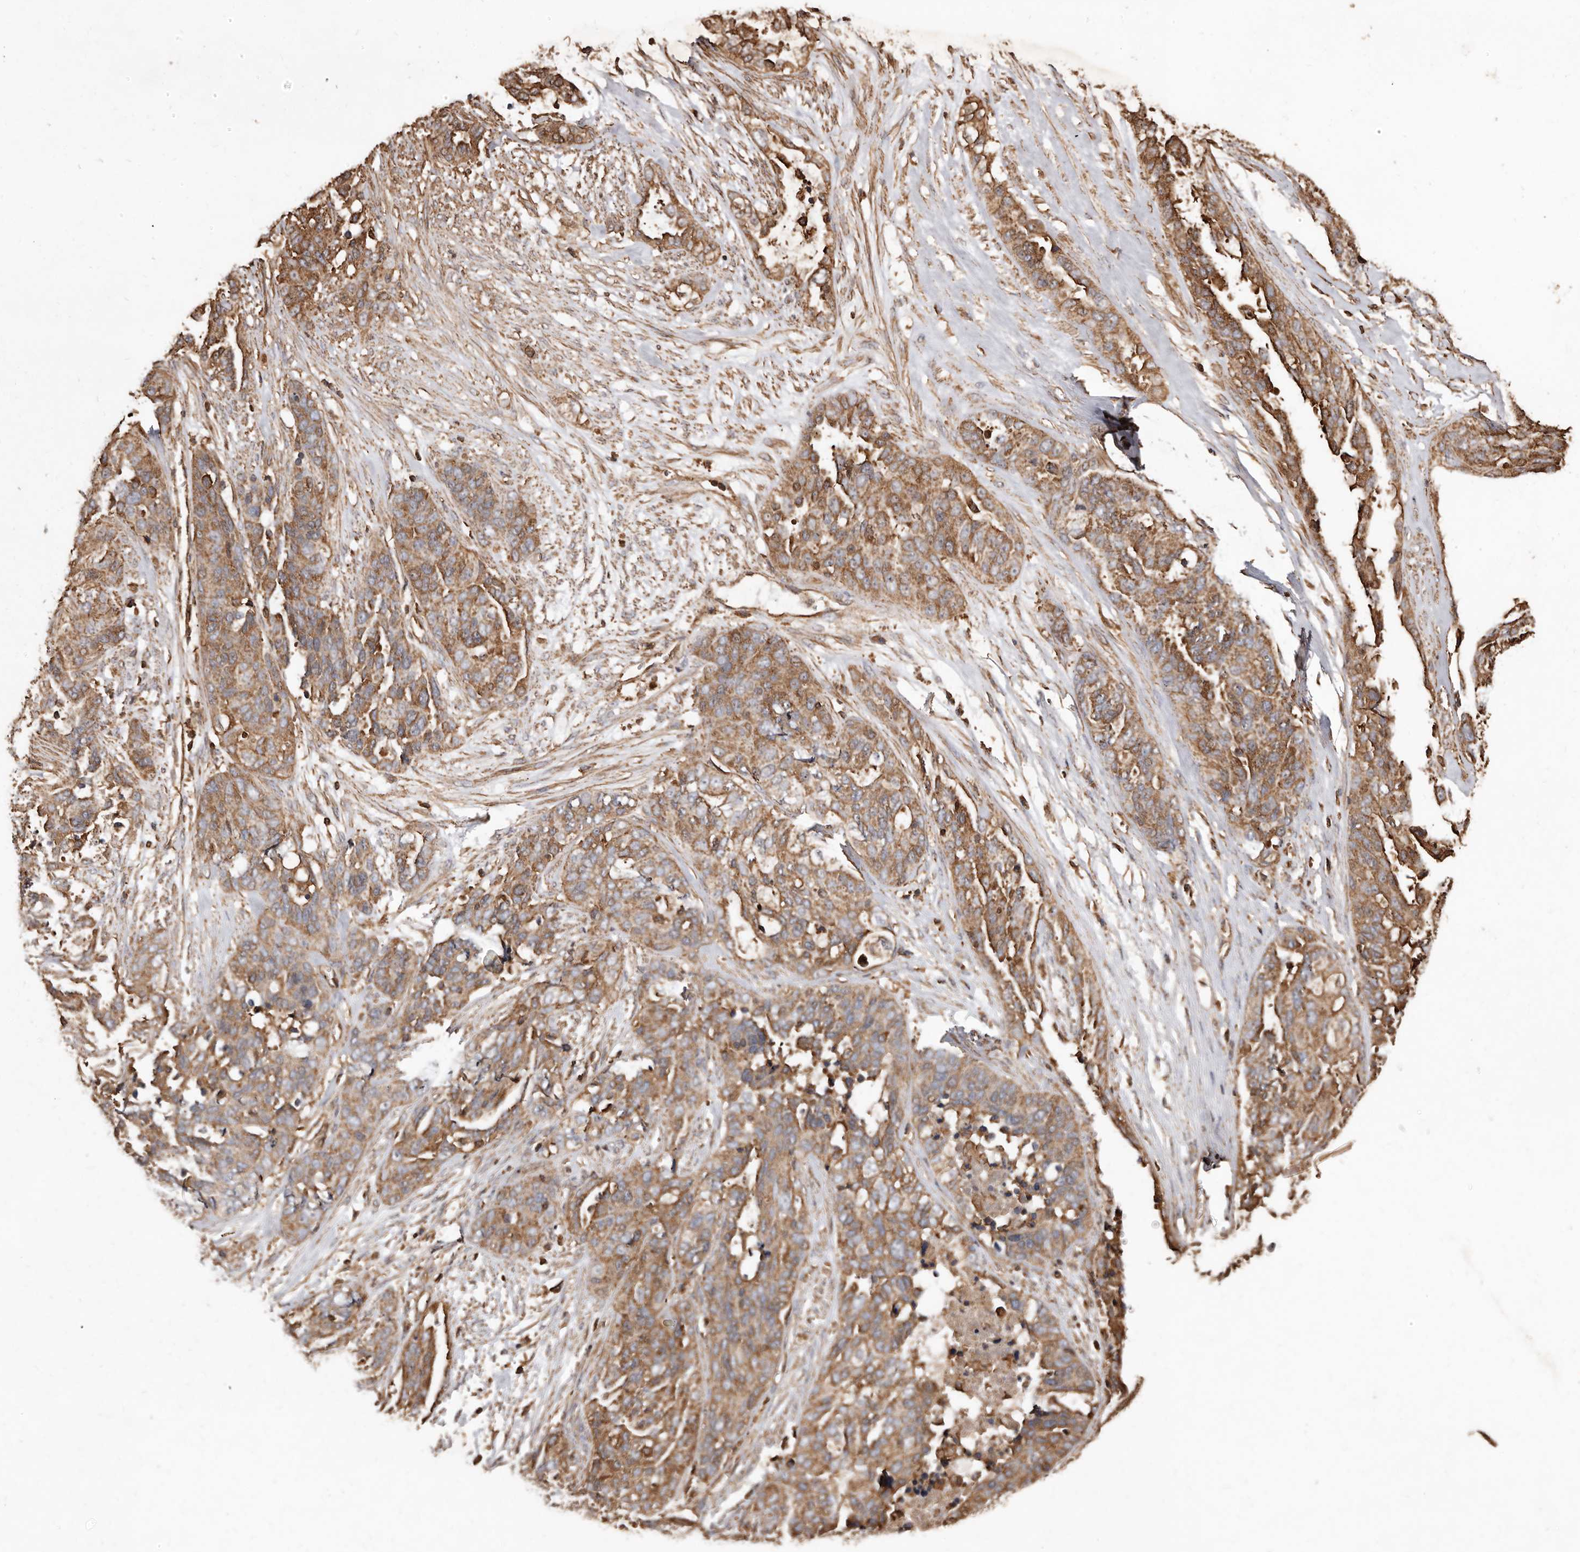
{"staining": {"intensity": "moderate", "quantity": ">75%", "location": "cytoplasmic/membranous"}, "tissue": "ovarian cancer", "cell_type": "Tumor cells", "image_type": "cancer", "snomed": [{"axis": "morphology", "description": "Cystadenocarcinoma, serous, NOS"}, {"axis": "topography", "description": "Ovary"}], "caption": "Protein expression by immunohistochemistry demonstrates moderate cytoplasmic/membranous positivity in approximately >75% of tumor cells in ovarian serous cystadenocarcinoma.", "gene": "COQ8B", "patient": {"sex": "female", "age": 44}}